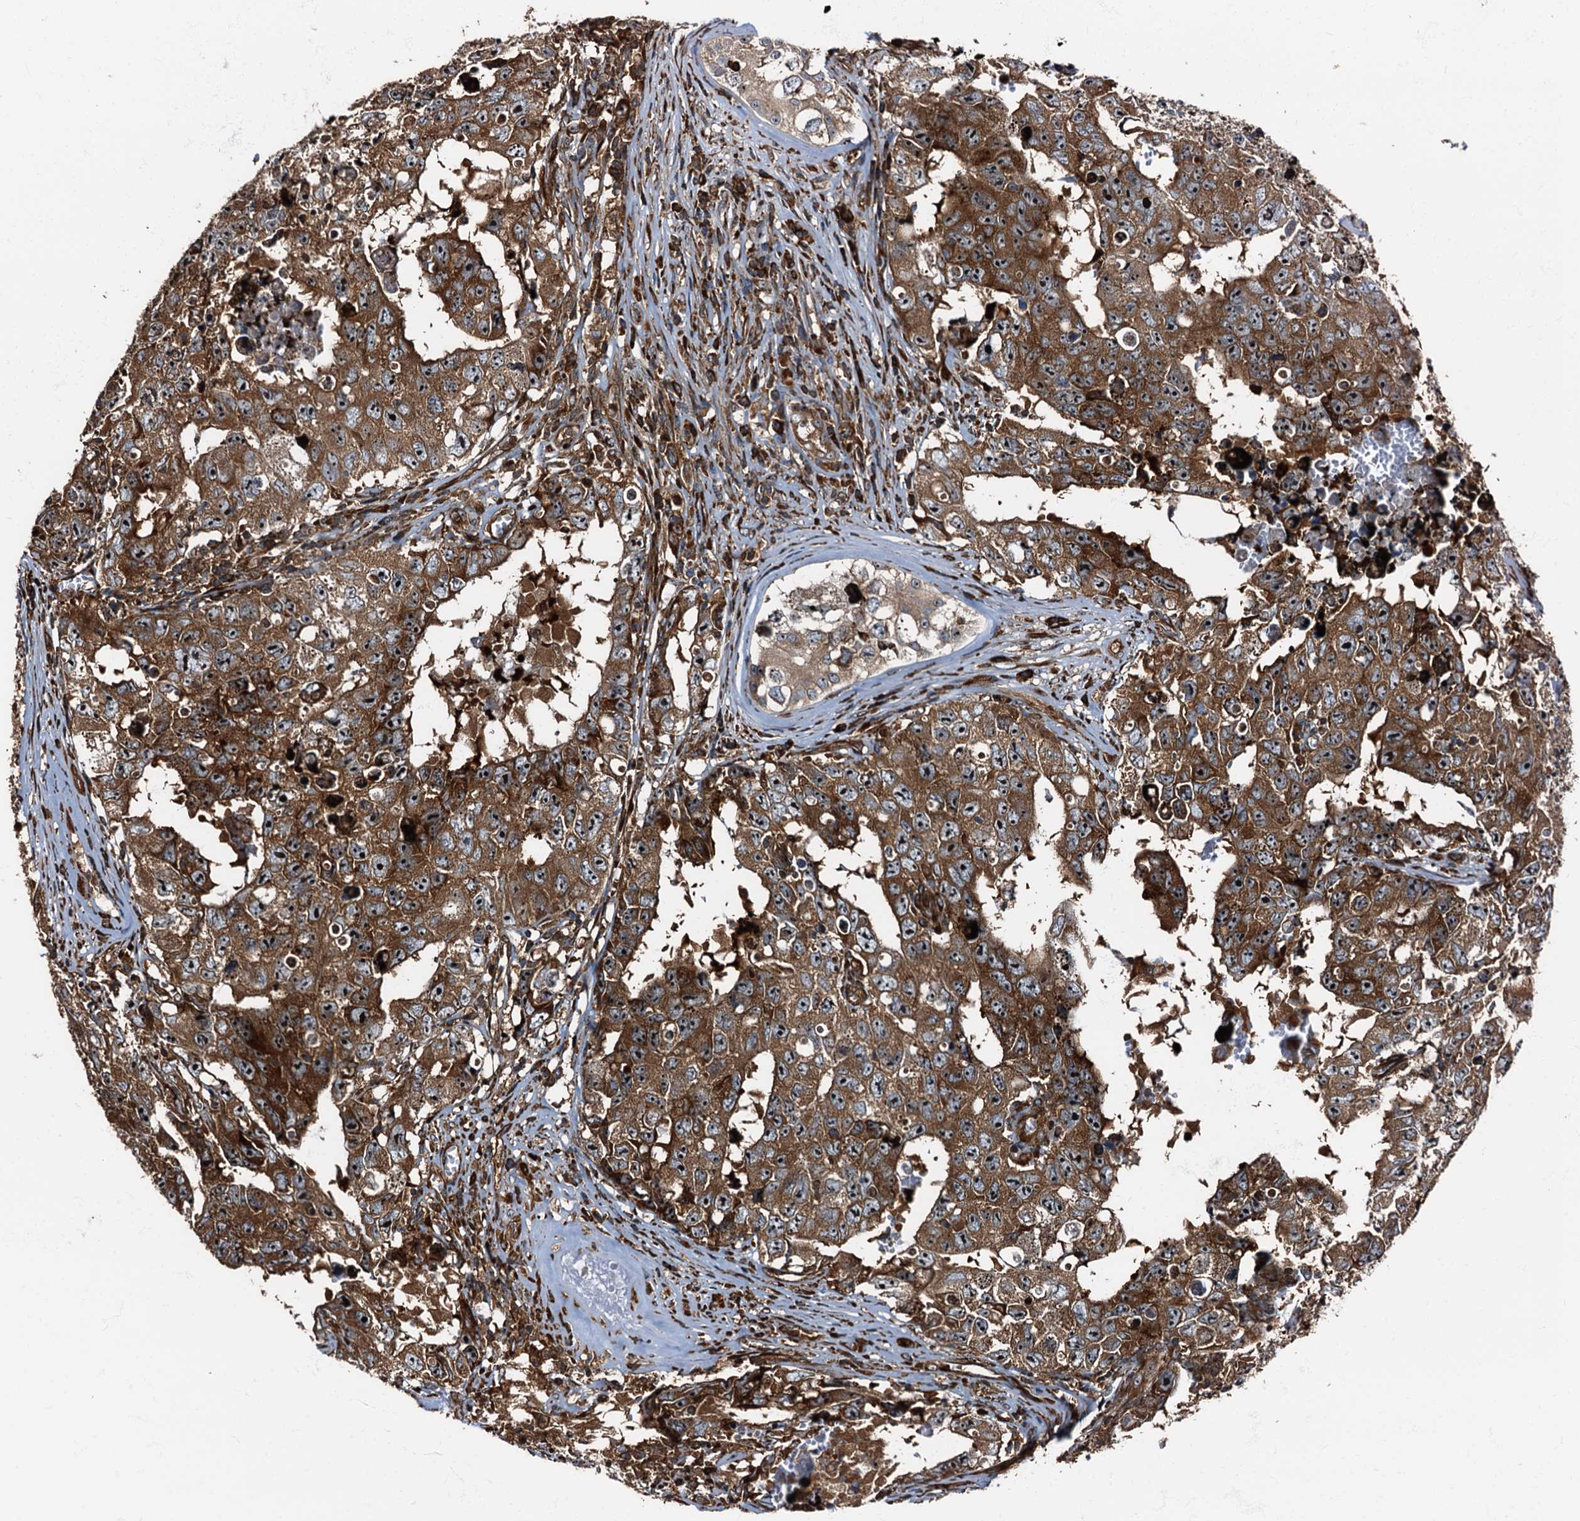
{"staining": {"intensity": "moderate", "quantity": ">75%", "location": "cytoplasmic/membranous"}, "tissue": "testis cancer", "cell_type": "Tumor cells", "image_type": "cancer", "snomed": [{"axis": "morphology", "description": "Carcinoma, Embryonal, NOS"}, {"axis": "topography", "description": "Testis"}], "caption": "The photomicrograph reveals immunohistochemical staining of embryonal carcinoma (testis). There is moderate cytoplasmic/membranous staining is identified in about >75% of tumor cells. (DAB (3,3'-diaminobenzidine) IHC with brightfield microscopy, high magnification).", "gene": "ATP2C1", "patient": {"sex": "male", "age": 17}}